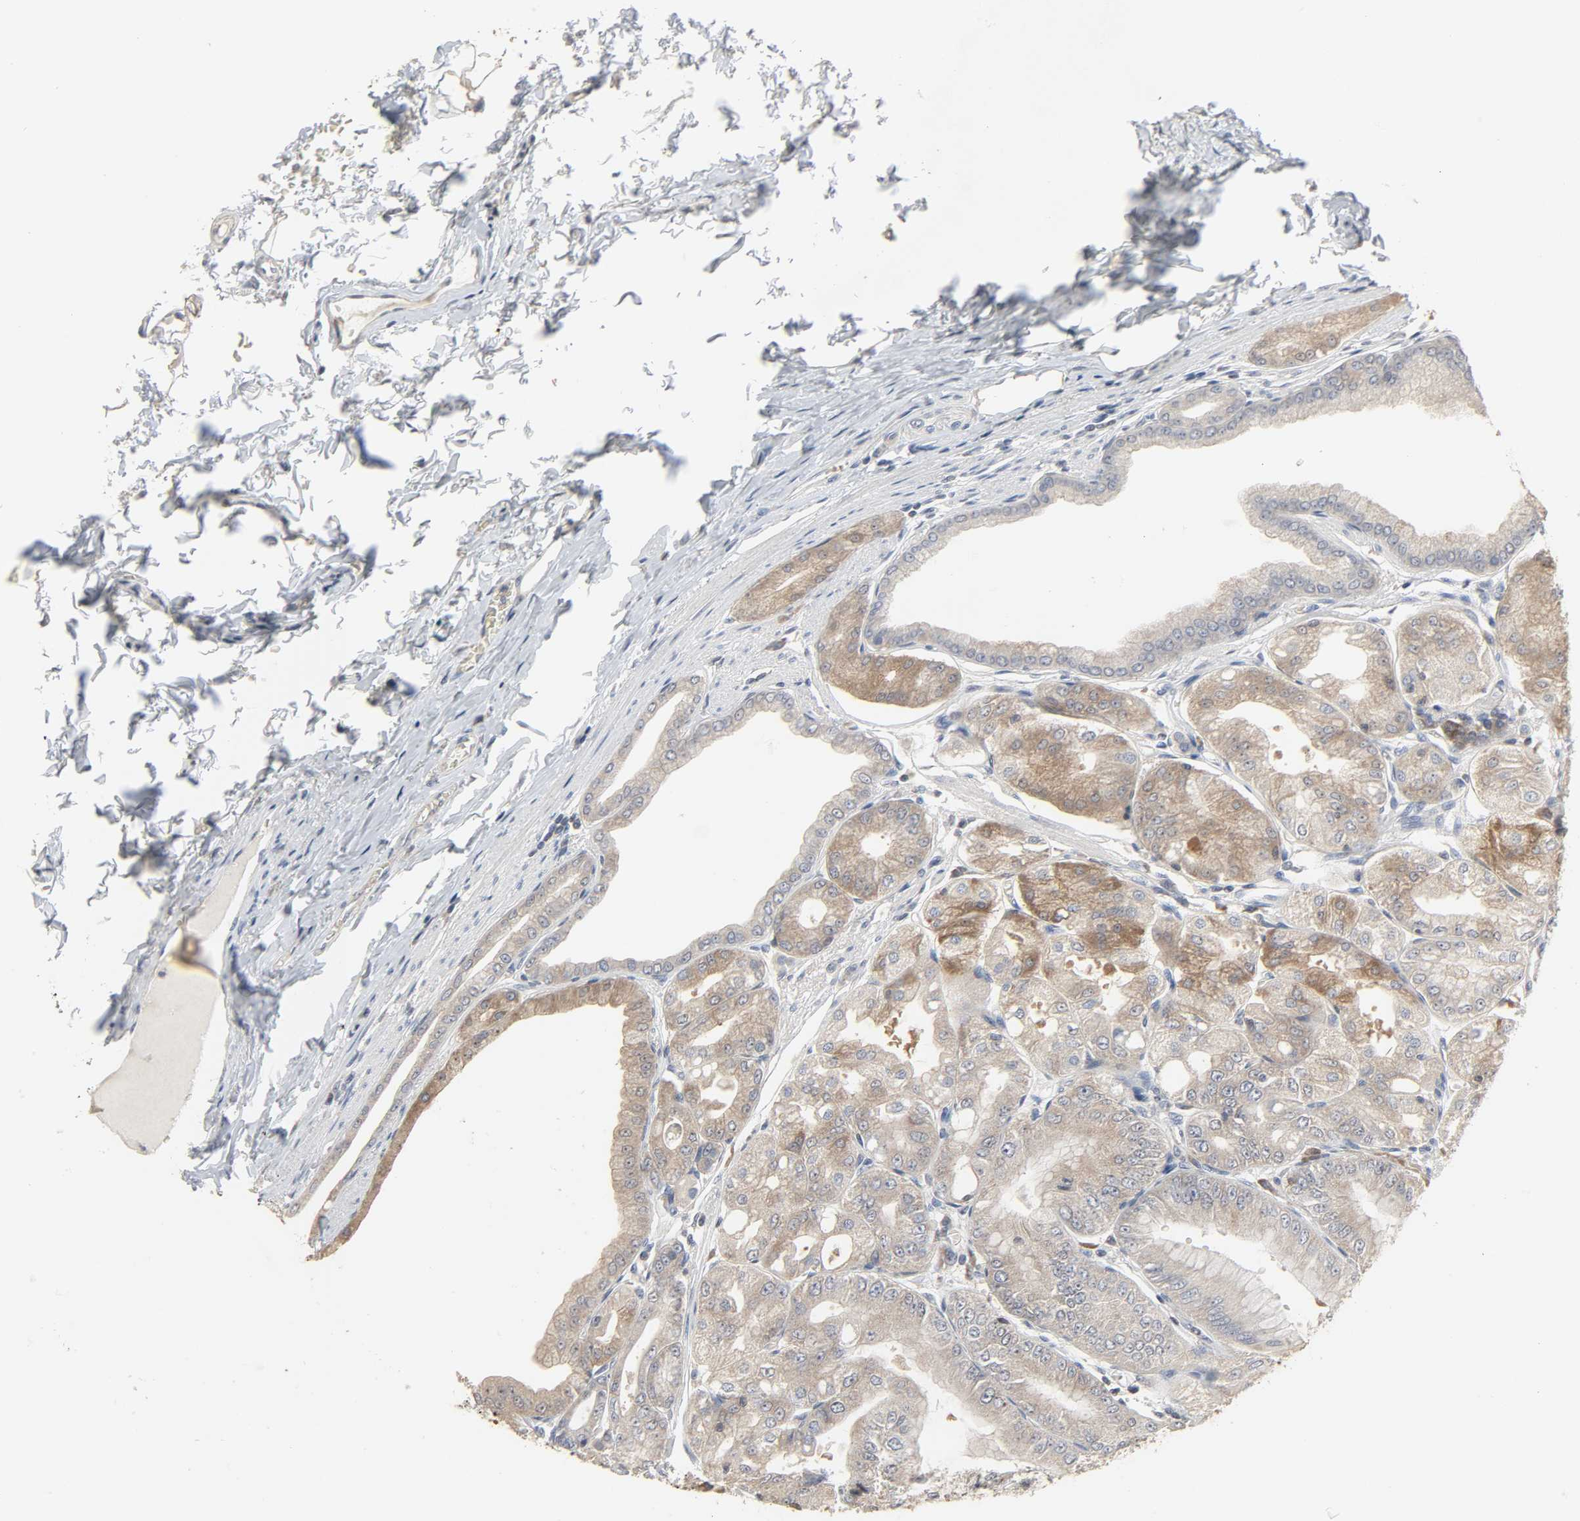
{"staining": {"intensity": "moderate", "quantity": ">75%", "location": "cytoplasmic/membranous"}, "tissue": "stomach", "cell_type": "Glandular cells", "image_type": "normal", "snomed": [{"axis": "morphology", "description": "Normal tissue, NOS"}, {"axis": "topography", "description": "Stomach, lower"}], "caption": "Human stomach stained with a brown dye exhibits moderate cytoplasmic/membranous positive positivity in approximately >75% of glandular cells.", "gene": "PLEKHA2", "patient": {"sex": "male", "age": 71}}